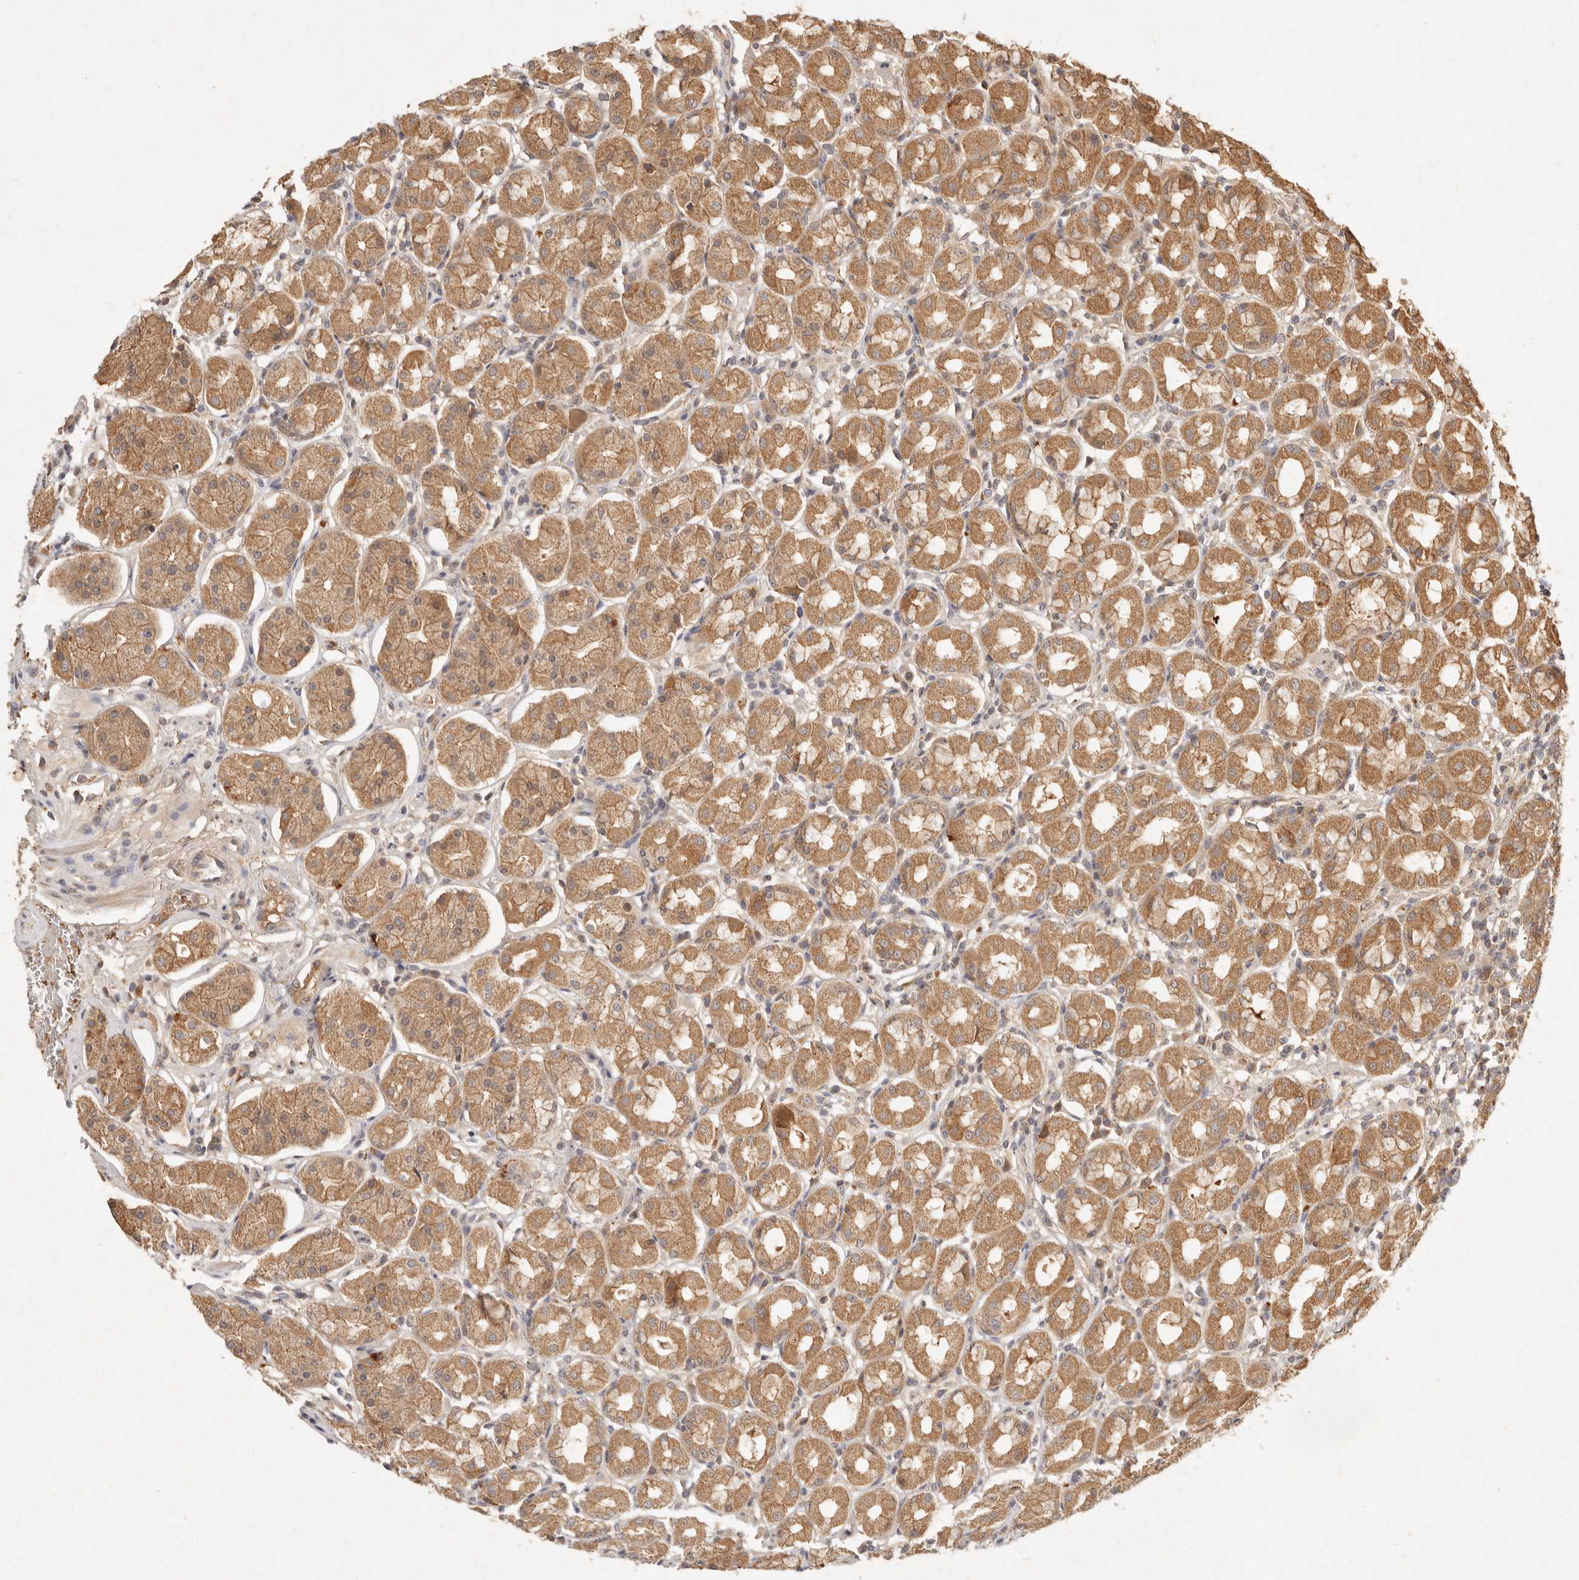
{"staining": {"intensity": "moderate", "quantity": ">75%", "location": "cytoplasmic/membranous"}, "tissue": "stomach", "cell_type": "Glandular cells", "image_type": "normal", "snomed": [{"axis": "morphology", "description": "Normal tissue, NOS"}, {"axis": "topography", "description": "Stomach"}, {"axis": "topography", "description": "Stomach, lower"}], "caption": "DAB immunohistochemical staining of unremarkable stomach exhibits moderate cytoplasmic/membranous protein staining in approximately >75% of glandular cells. The protein is shown in brown color, while the nuclei are stained blue.", "gene": "FREM2", "patient": {"sex": "female", "age": 56}}